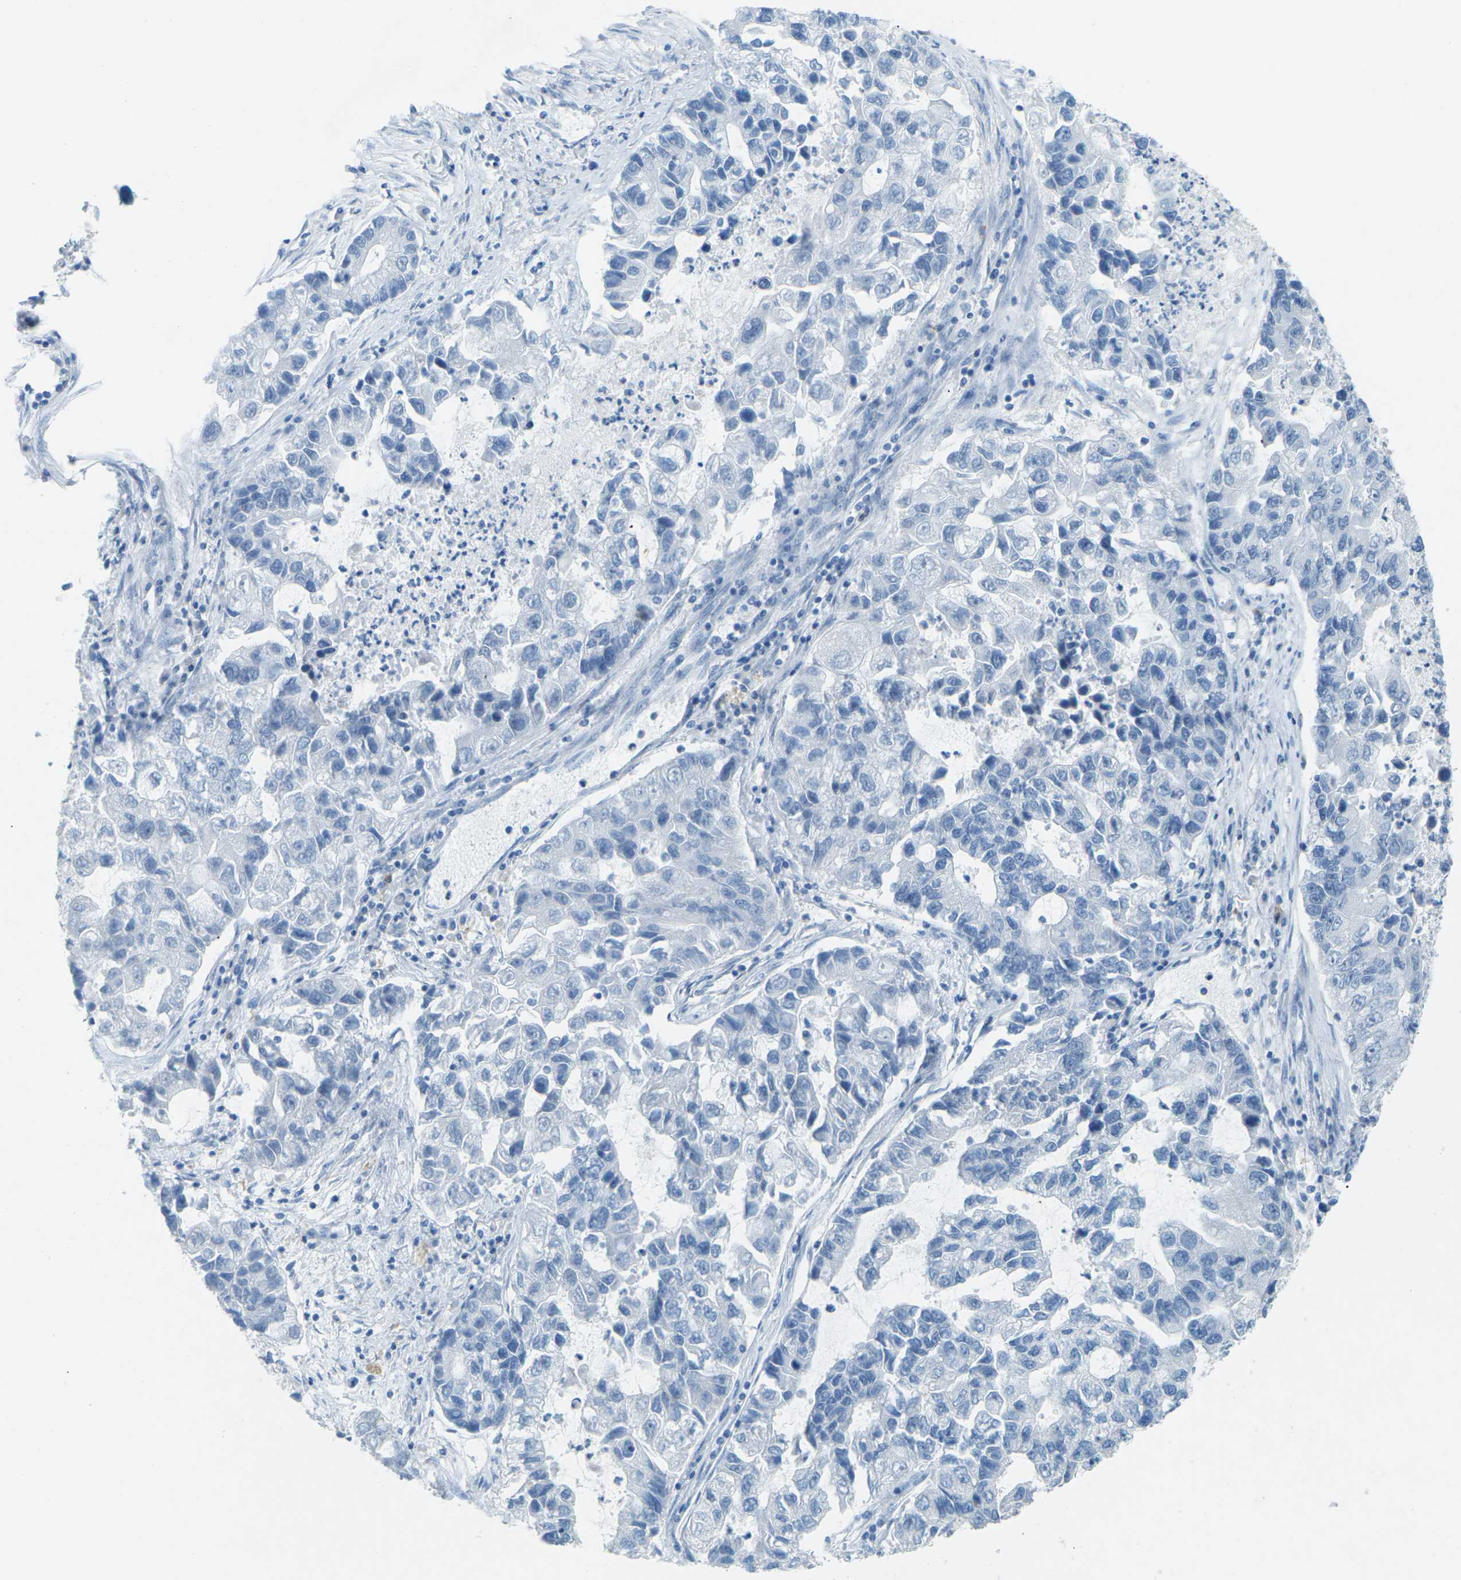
{"staining": {"intensity": "negative", "quantity": "none", "location": "none"}, "tissue": "lung cancer", "cell_type": "Tumor cells", "image_type": "cancer", "snomed": [{"axis": "morphology", "description": "Adenocarcinoma, NOS"}, {"axis": "topography", "description": "Lung"}], "caption": "IHC micrograph of neoplastic tissue: adenocarcinoma (lung) stained with DAB displays no significant protein positivity in tumor cells. Nuclei are stained in blue.", "gene": "CDH16", "patient": {"sex": "female", "age": 51}}